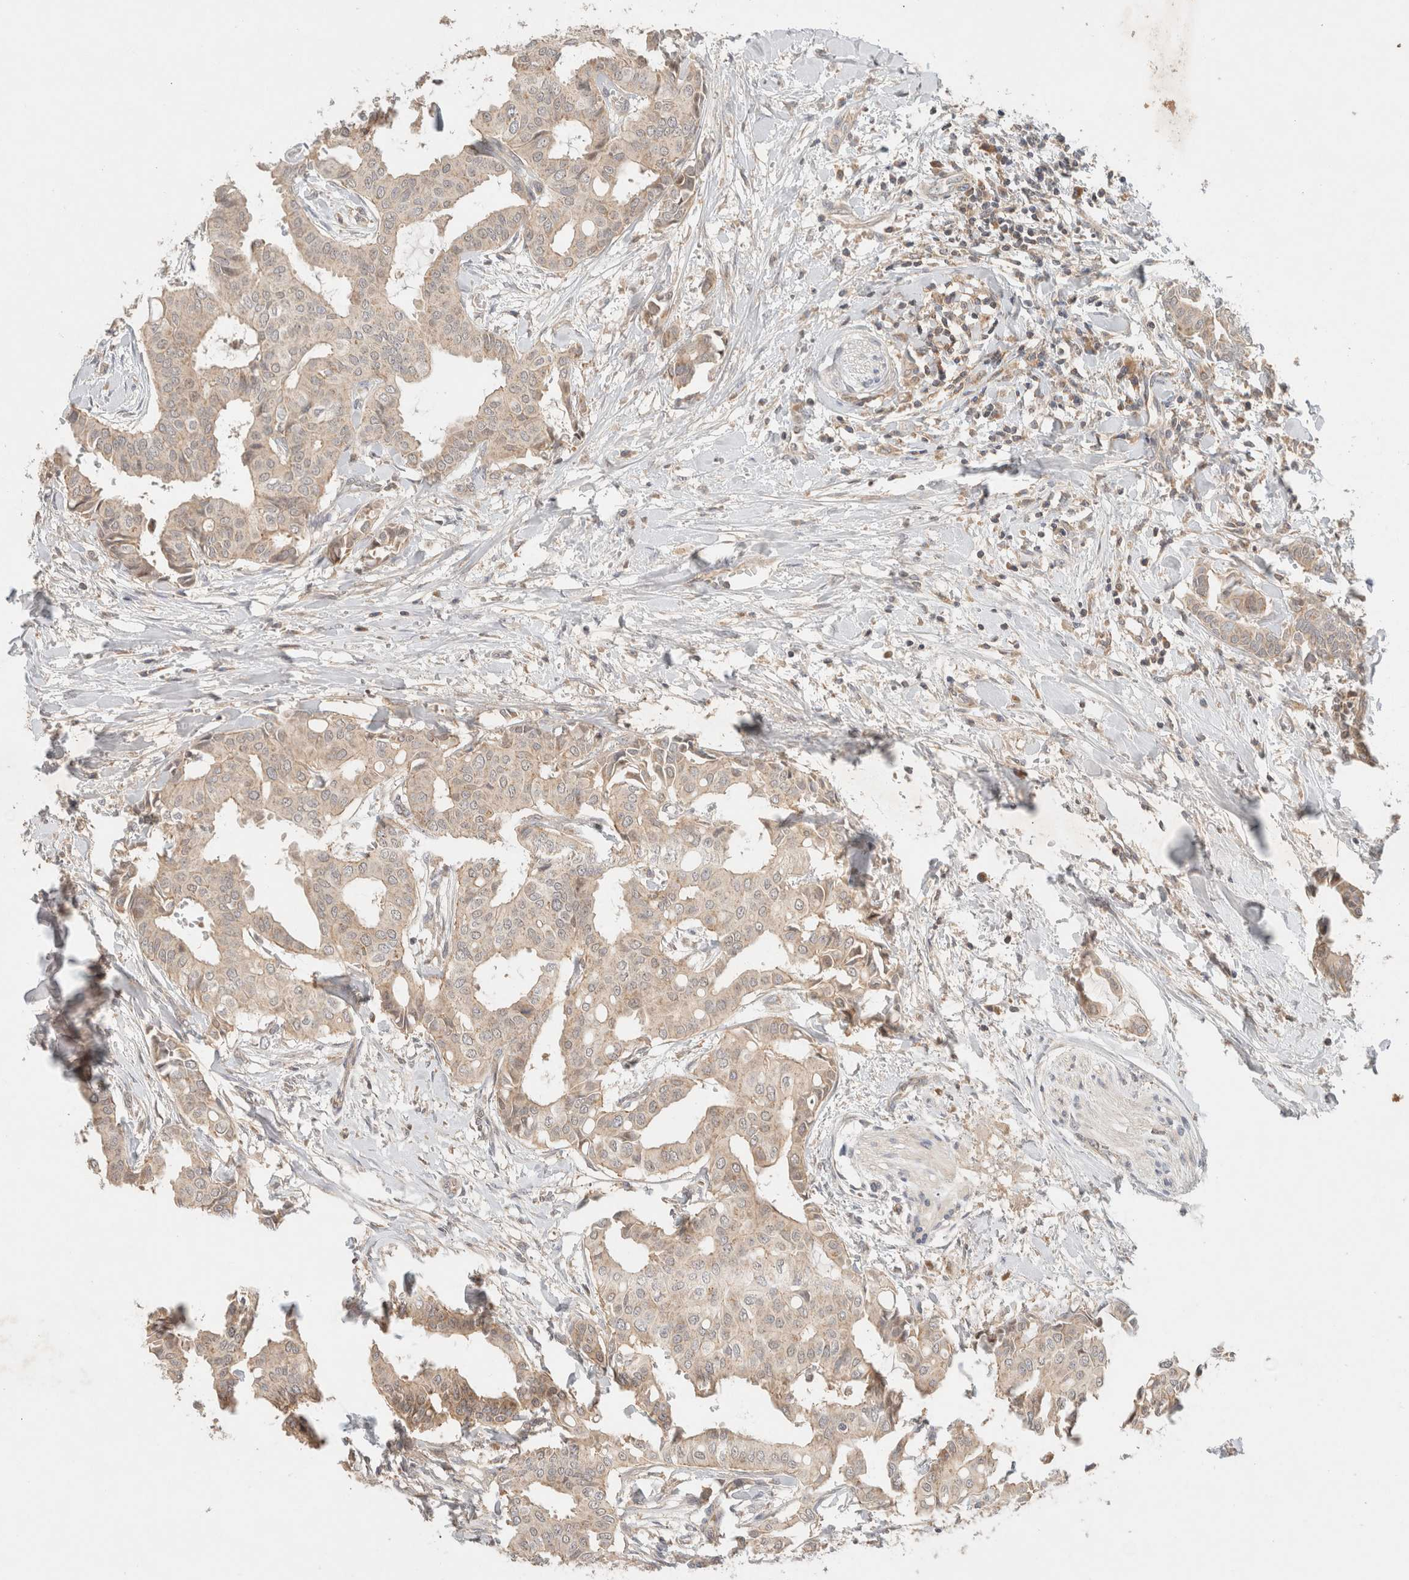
{"staining": {"intensity": "weak", "quantity": "<25%", "location": "cytoplasmic/membranous"}, "tissue": "head and neck cancer", "cell_type": "Tumor cells", "image_type": "cancer", "snomed": [{"axis": "morphology", "description": "Adenocarcinoma, NOS"}, {"axis": "topography", "description": "Salivary gland"}, {"axis": "topography", "description": "Head-Neck"}], "caption": "Human head and neck cancer (adenocarcinoma) stained for a protein using IHC reveals no positivity in tumor cells.", "gene": "MRM3", "patient": {"sex": "female", "age": 59}}